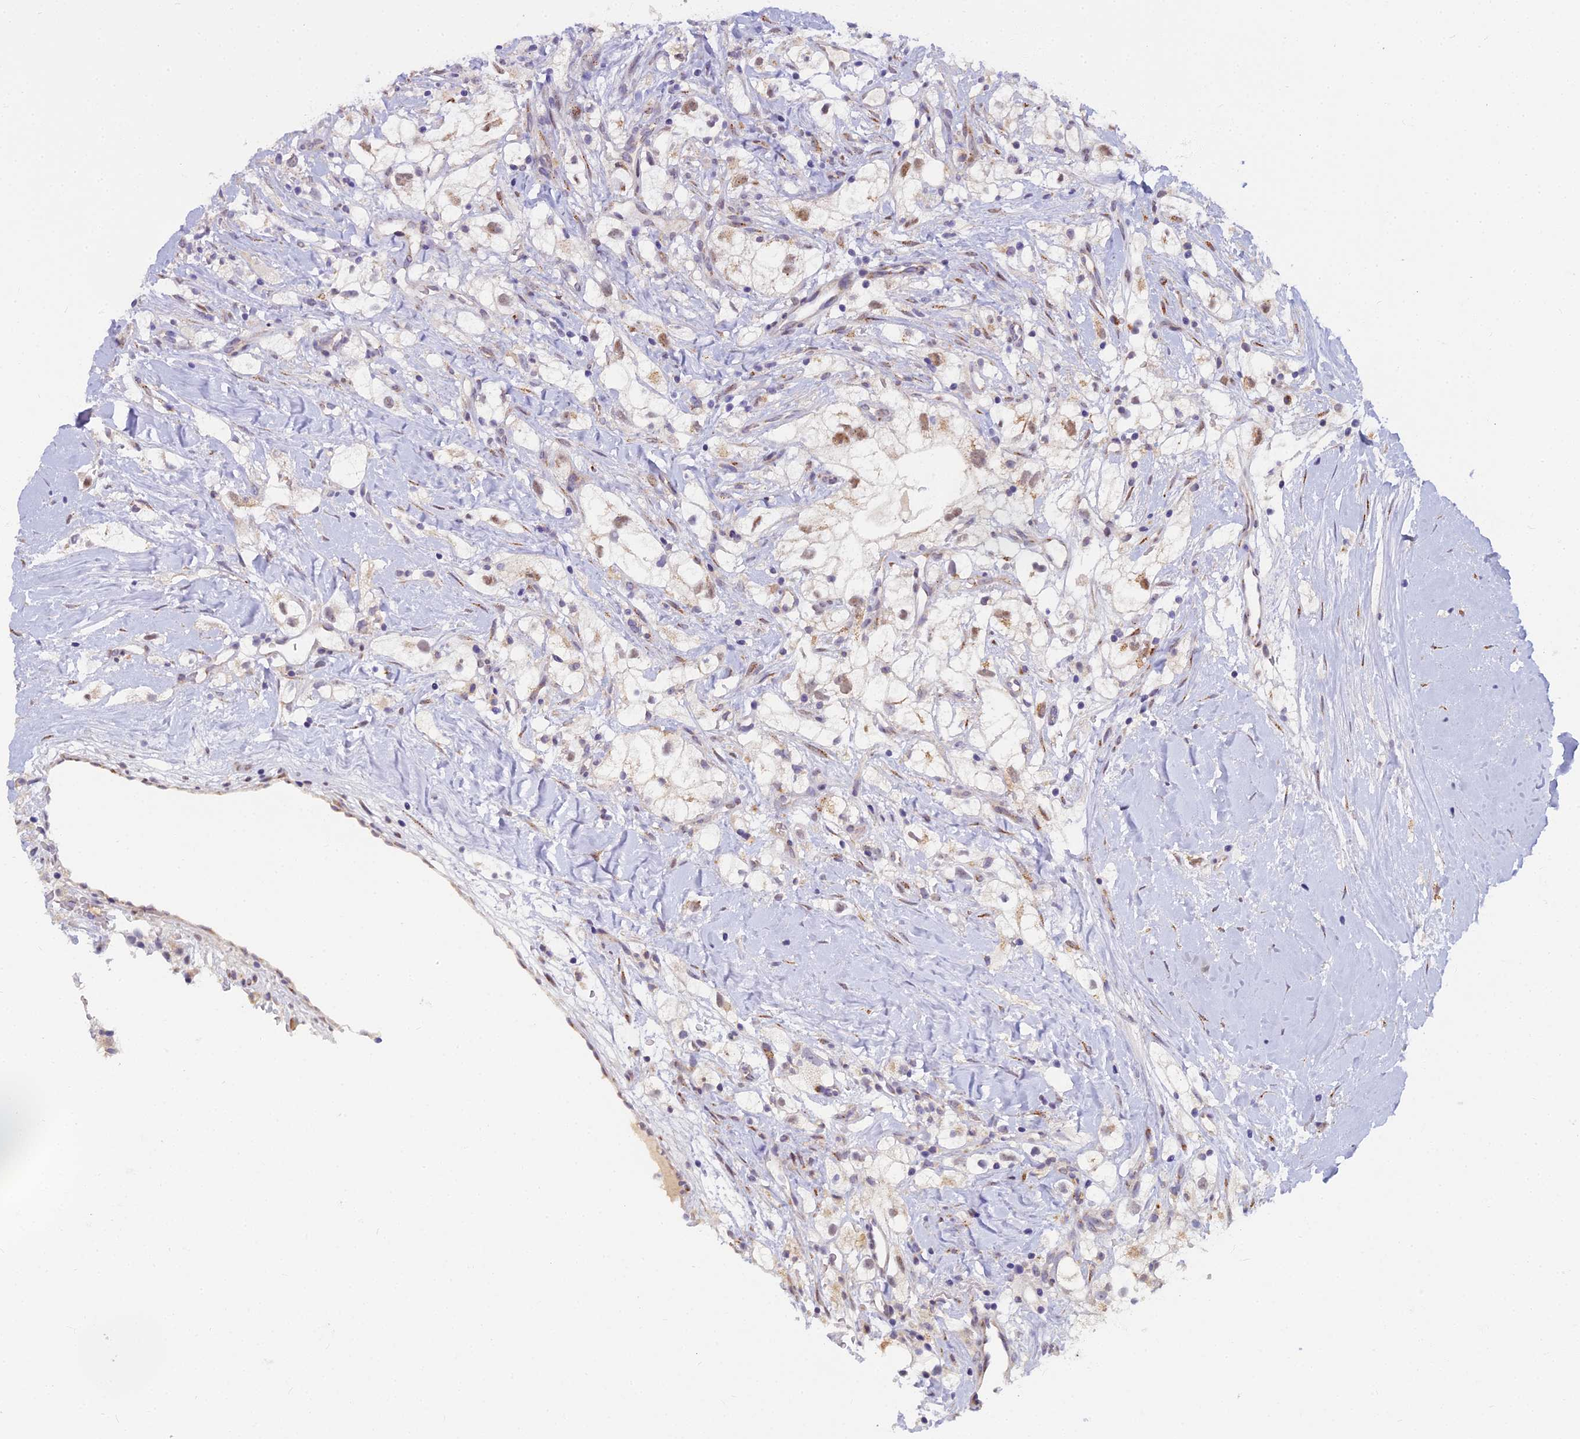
{"staining": {"intensity": "weak", "quantity": "<25%", "location": "cytoplasmic/membranous"}, "tissue": "renal cancer", "cell_type": "Tumor cells", "image_type": "cancer", "snomed": [{"axis": "morphology", "description": "Adenocarcinoma, NOS"}, {"axis": "topography", "description": "Kidney"}], "caption": "The photomicrograph demonstrates no significant positivity in tumor cells of adenocarcinoma (renal). The staining was performed using DAB (3,3'-diaminobenzidine) to visualize the protein expression in brown, while the nuclei were stained in blue with hematoxylin (Magnification: 20x).", "gene": "WDPCP", "patient": {"sex": "male", "age": 59}}